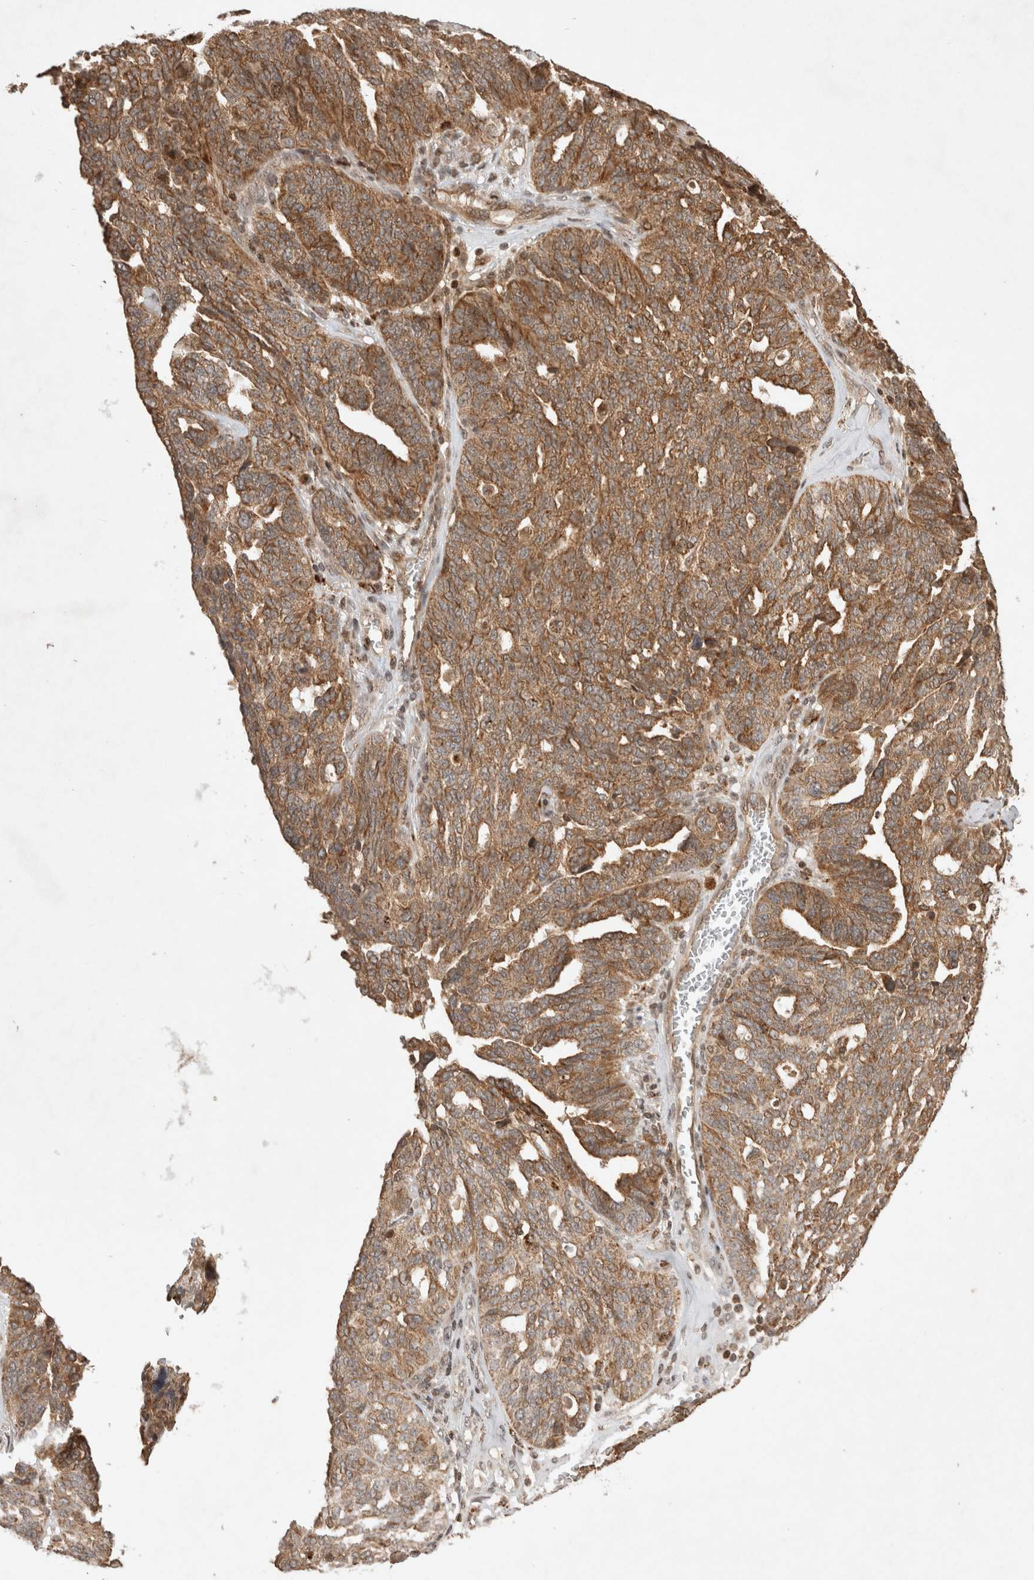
{"staining": {"intensity": "moderate", "quantity": ">75%", "location": "cytoplasmic/membranous"}, "tissue": "ovarian cancer", "cell_type": "Tumor cells", "image_type": "cancer", "snomed": [{"axis": "morphology", "description": "Cystadenocarcinoma, serous, NOS"}, {"axis": "topography", "description": "Ovary"}], "caption": "IHC micrograph of neoplastic tissue: human ovarian serous cystadenocarcinoma stained using immunohistochemistry (IHC) demonstrates medium levels of moderate protein expression localized specifically in the cytoplasmic/membranous of tumor cells, appearing as a cytoplasmic/membranous brown color.", "gene": "FAM221A", "patient": {"sex": "female", "age": 59}}